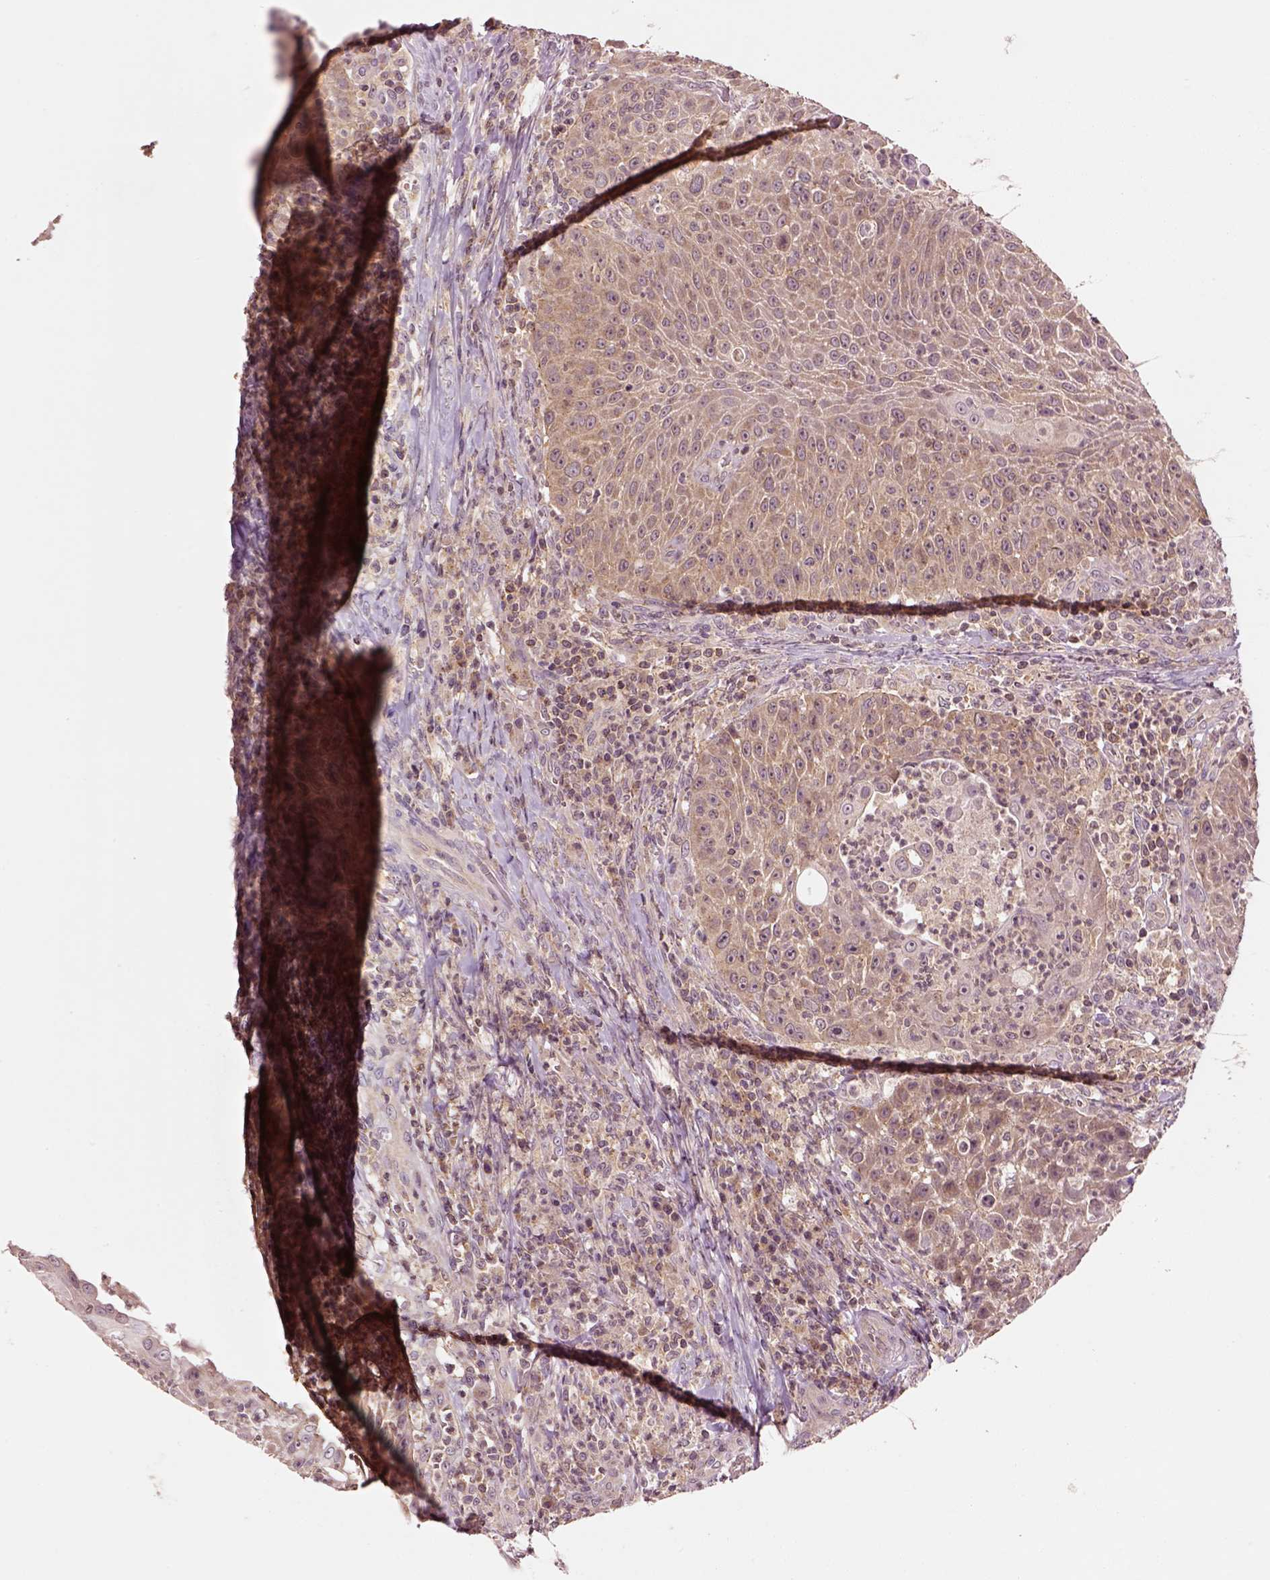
{"staining": {"intensity": "weak", "quantity": ">75%", "location": "cytoplasmic/membranous"}, "tissue": "head and neck cancer", "cell_type": "Tumor cells", "image_type": "cancer", "snomed": [{"axis": "morphology", "description": "Squamous cell carcinoma, NOS"}, {"axis": "topography", "description": "Head-Neck"}], "caption": "Immunohistochemistry image of neoplastic tissue: human squamous cell carcinoma (head and neck) stained using immunohistochemistry shows low levels of weak protein expression localized specifically in the cytoplasmic/membranous of tumor cells, appearing as a cytoplasmic/membranous brown color.", "gene": "MTHFS", "patient": {"sex": "male", "age": 69}}